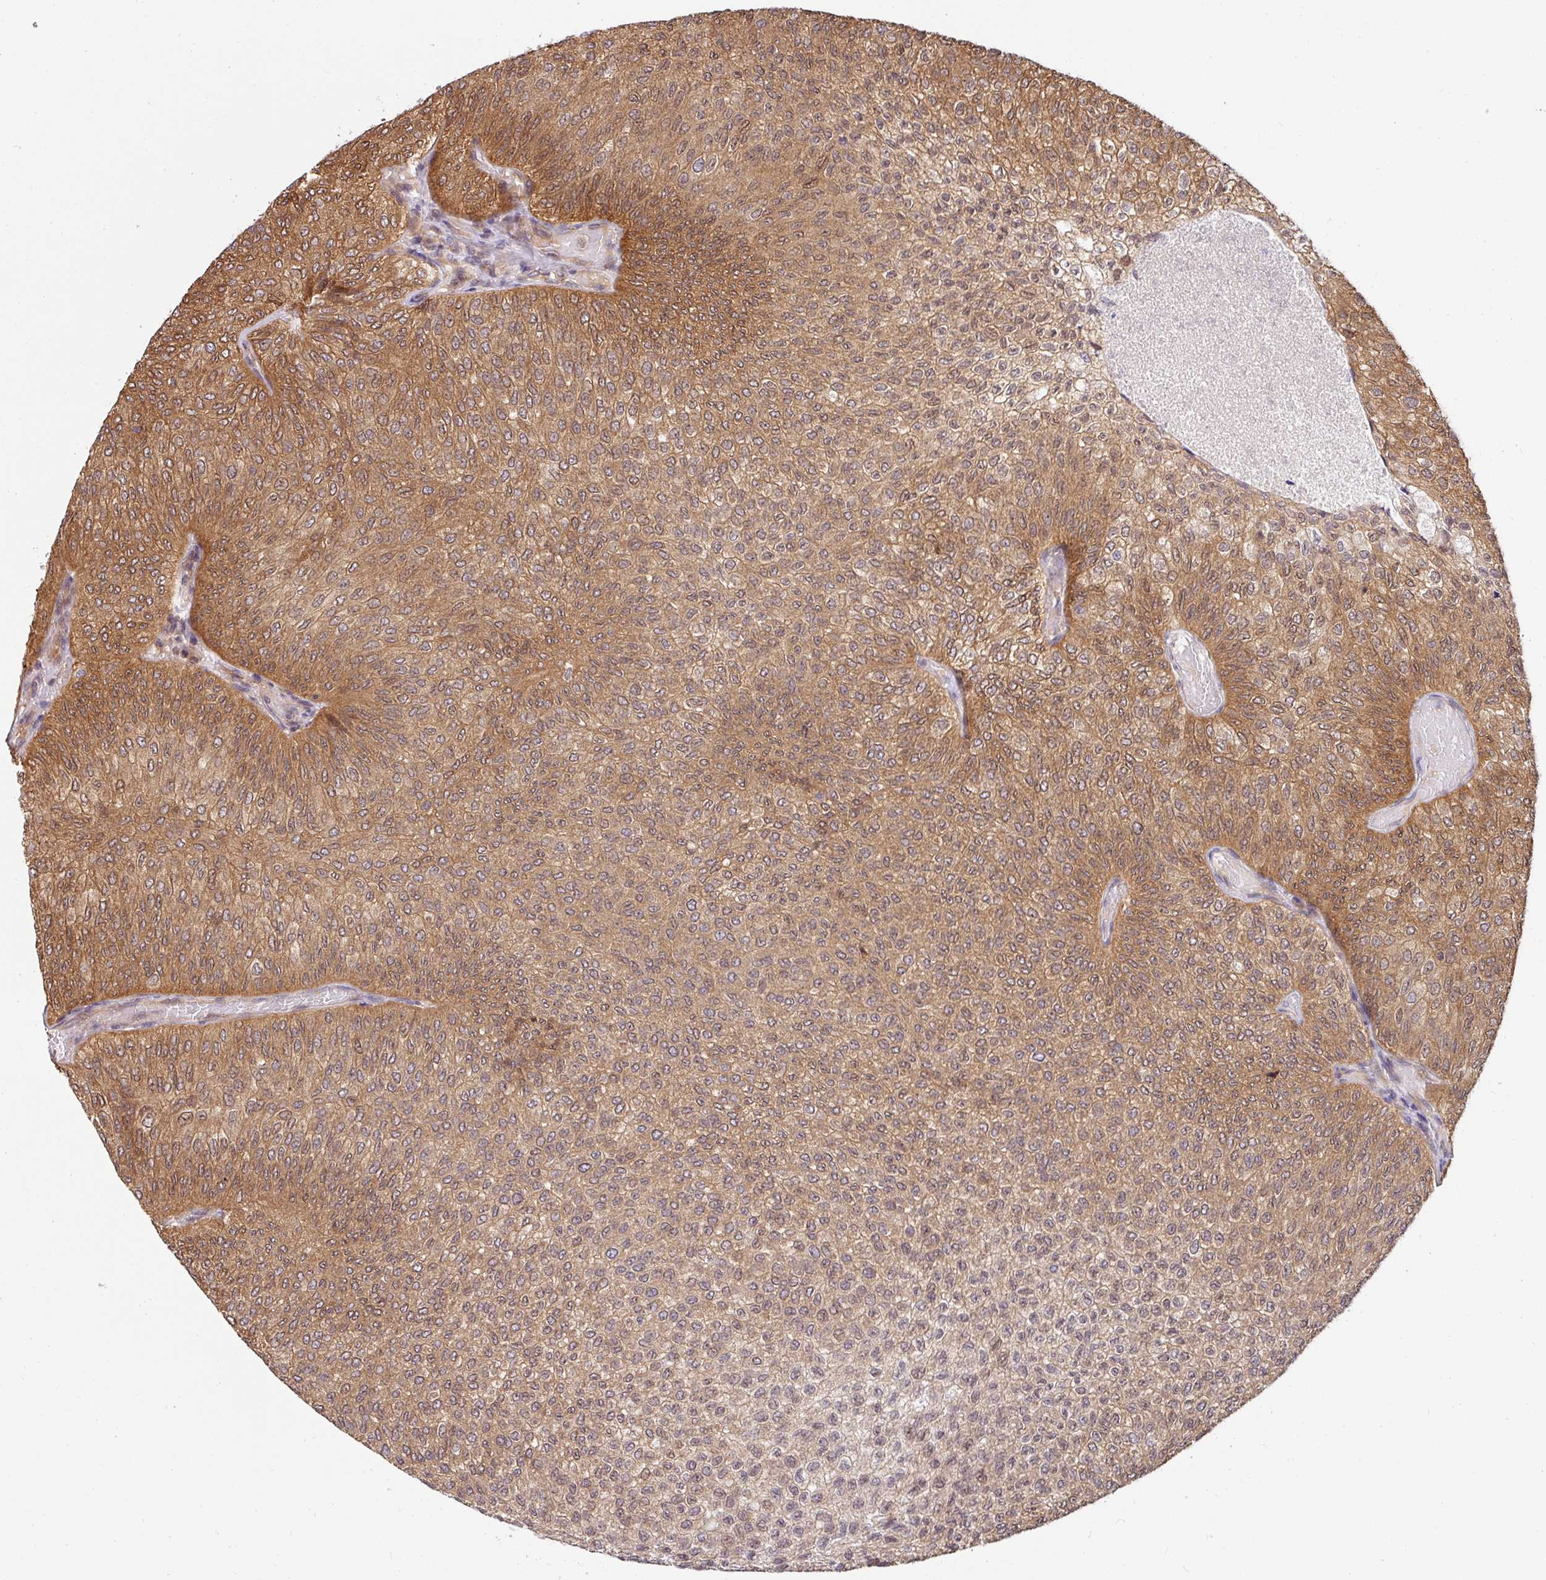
{"staining": {"intensity": "moderate", "quantity": ">75%", "location": "cytoplasmic/membranous,nuclear"}, "tissue": "urothelial cancer", "cell_type": "Tumor cells", "image_type": "cancer", "snomed": [{"axis": "morphology", "description": "Urothelial carcinoma, Low grade"}, {"axis": "topography", "description": "Urinary bladder"}], "caption": "Urothelial cancer was stained to show a protein in brown. There is medium levels of moderate cytoplasmic/membranous and nuclear expression in about >75% of tumor cells.", "gene": "SHB", "patient": {"sex": "male", "age": 78}}